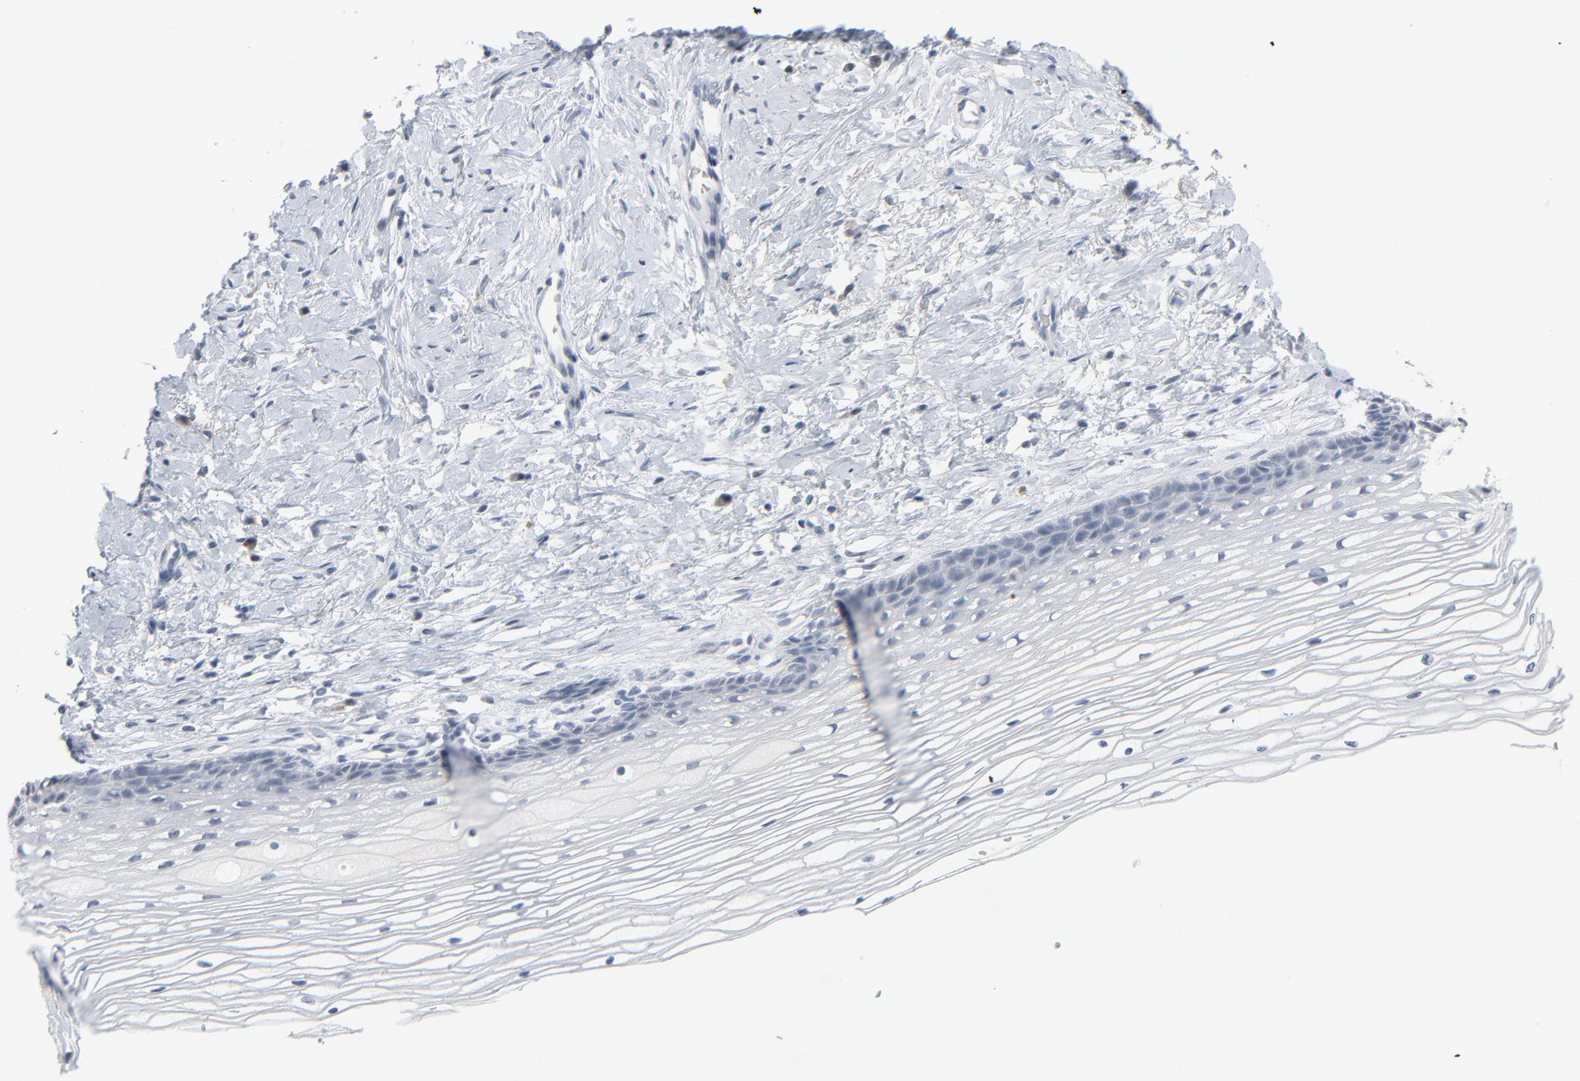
{"staining": {"intensity": "negative", "quantity": "none", "location": "none"}, "tissue": "cervix", "cell_type": "Glandular cells", "image_type": "normal", "snomed": [{"axis": "morphology", "description": "Normal tissue, NOS"}, {"axis": "topography", "description": "Cervix"}], "caption": "Immunohistochemistry (IHC) micrograph of normal human cervix stained for a protein (brown), which exhibits no staining in glandular cells.", "gene": "SAGE1", "patient": {"sex": "female", "age": 77}}